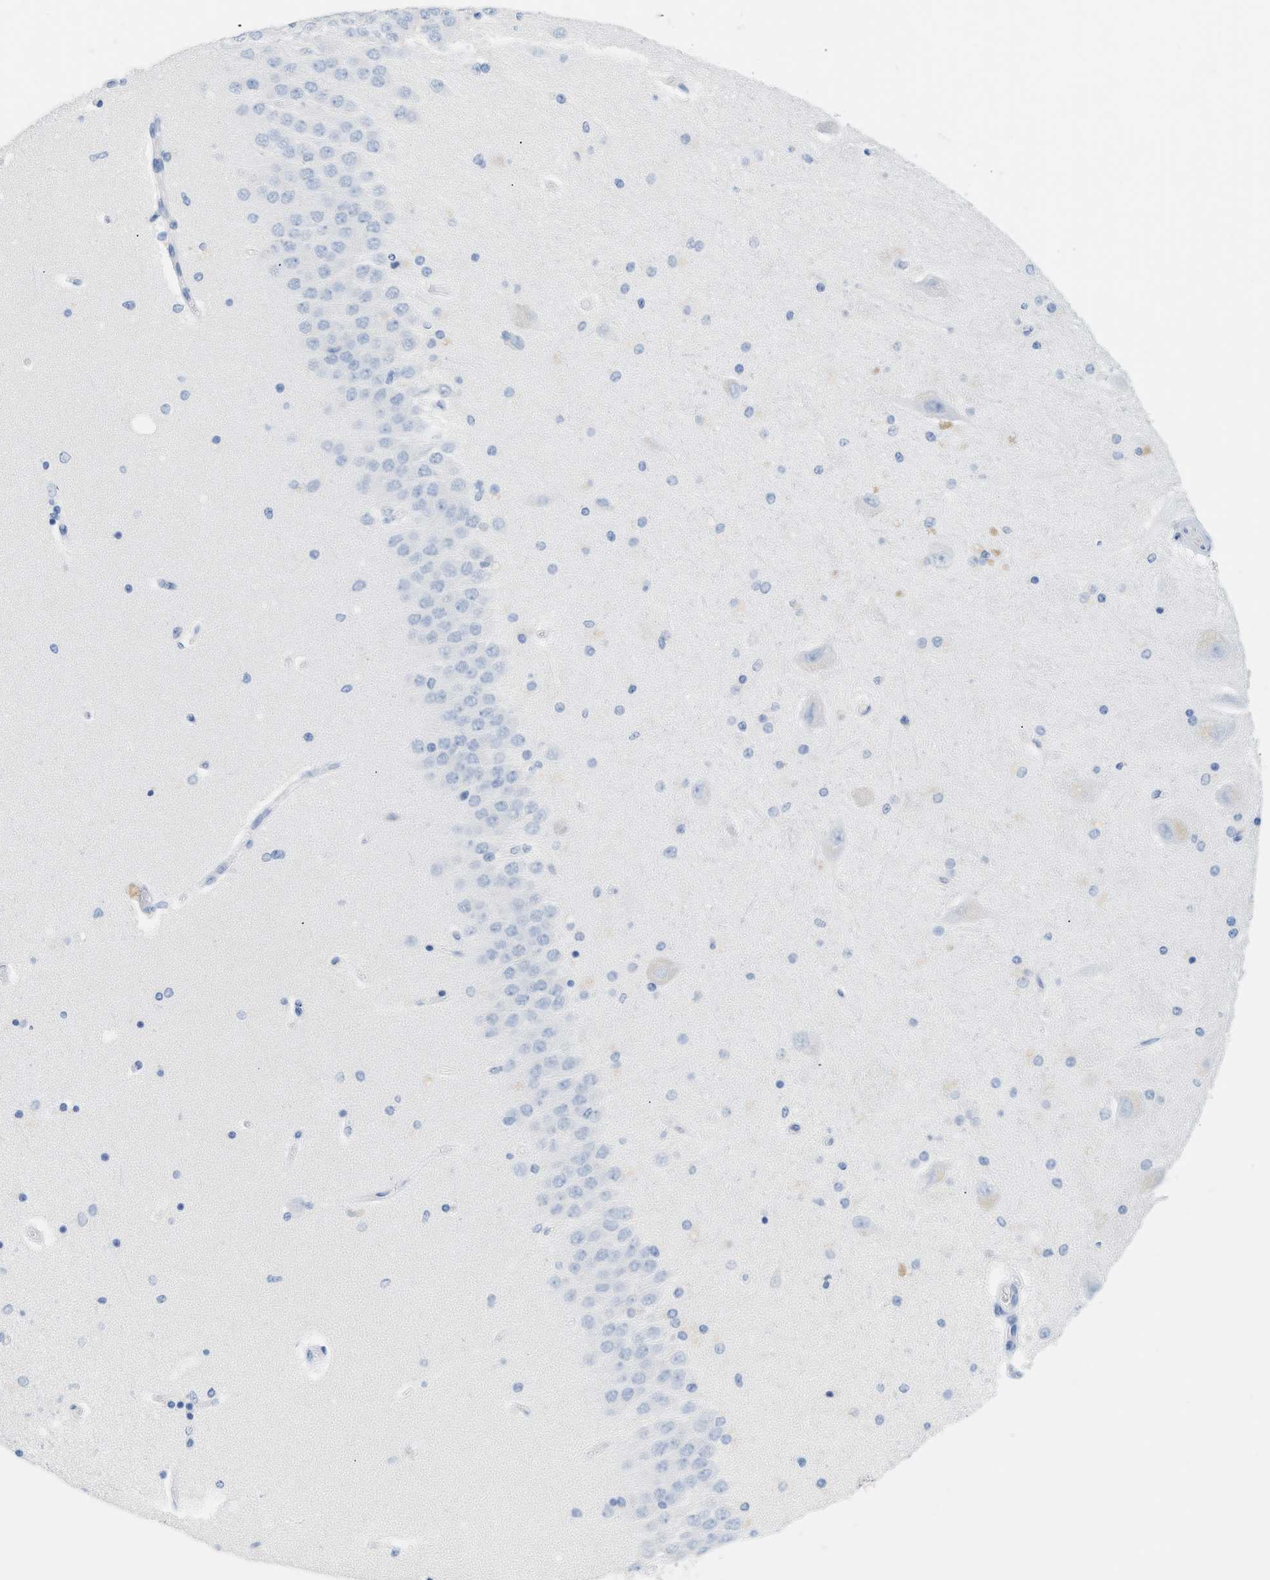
{"staining": {"intensity": "negative", "quantity": "none", "location": "none"}, "tissue": "hippocampus", "cell_type": "Glial cells", "image_type": "normal", "snomed": [{"axis": "morphology", "description": "Normal tissue, NOS"}, {"axis": "topography", "description": "Hippocampus"}], "caption": "Glial cells show no significant positivity in benign hippocampus.", "gene": "PAPPA", "patient": {"sex": "female", "age": 54}}